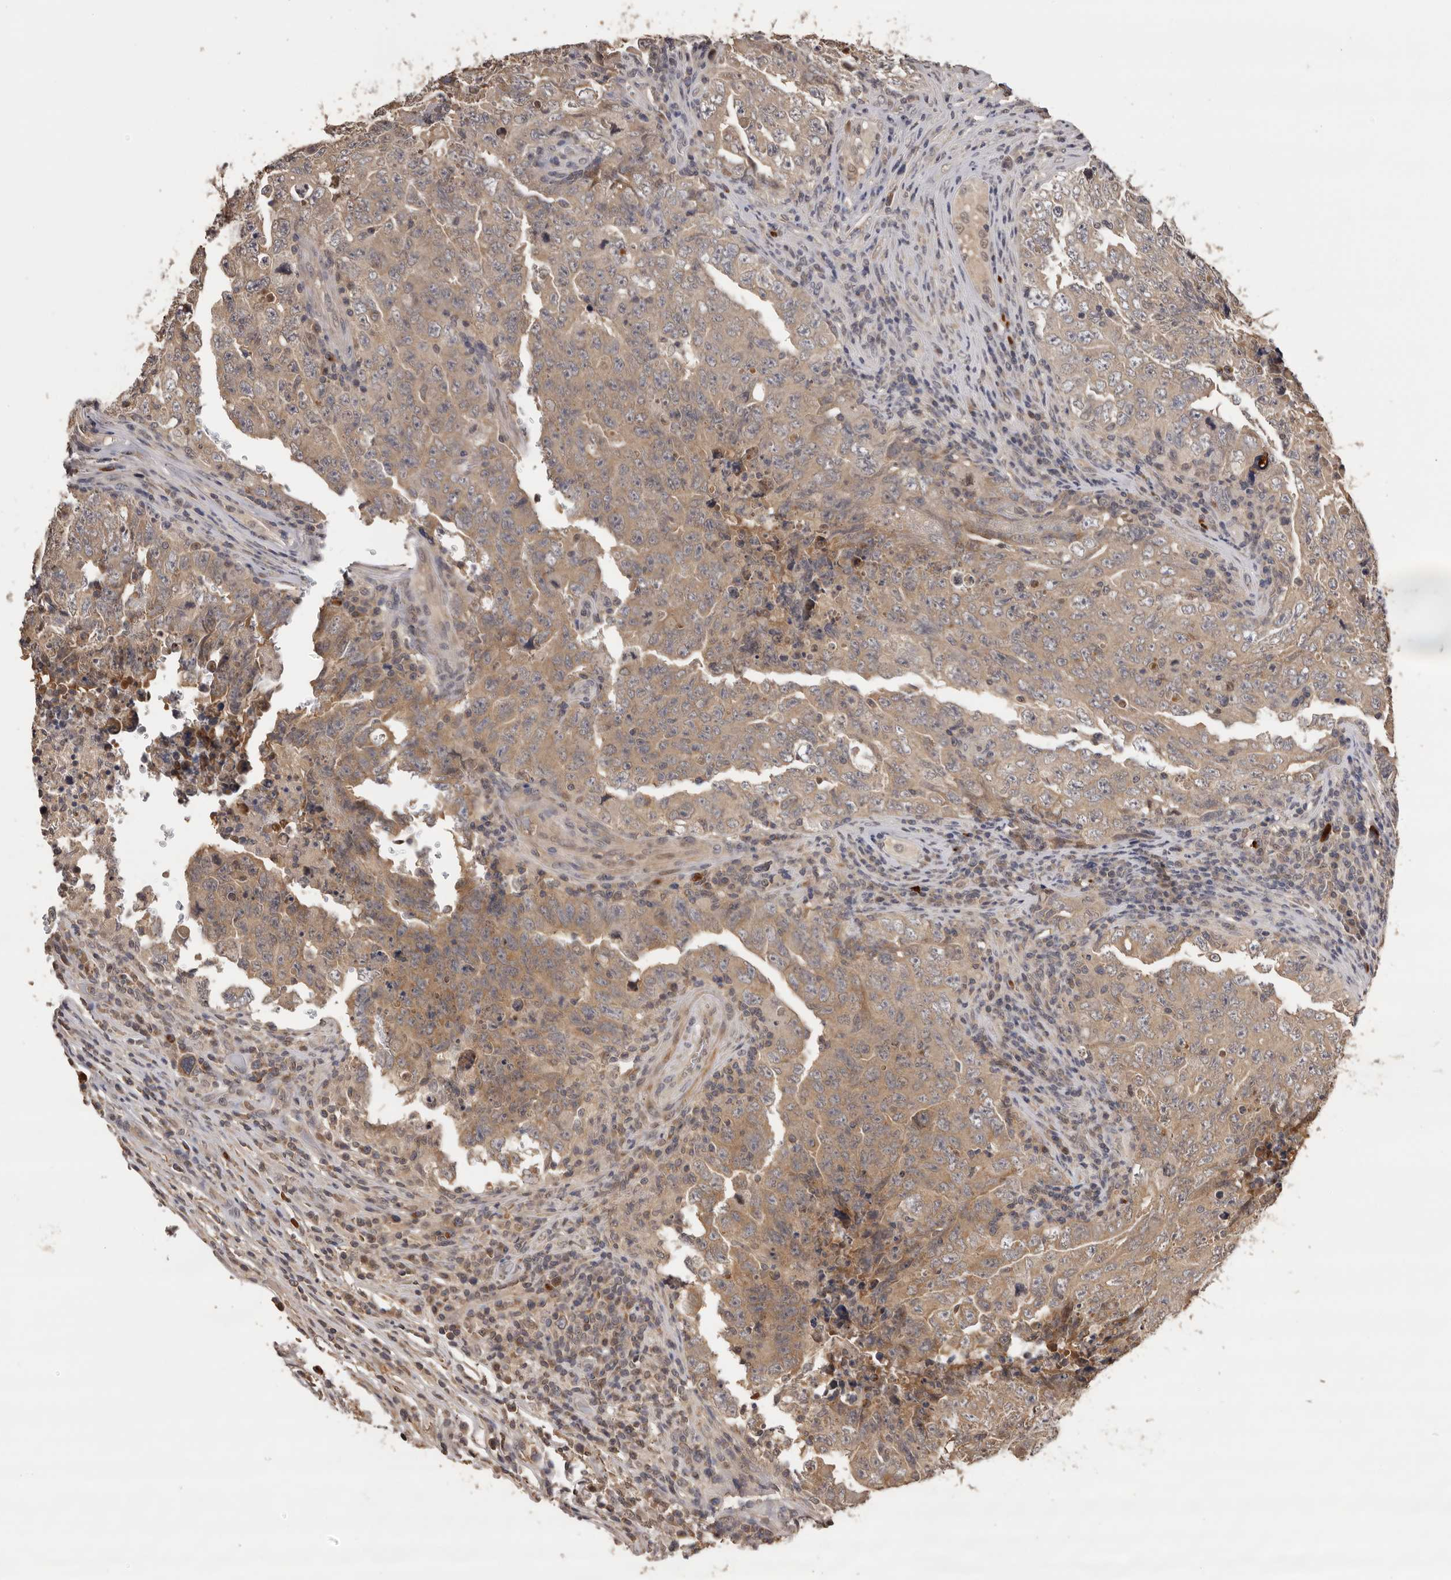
{"staining": {"intensity": "moderate", "quantity": "25%-75%", "location": "cytoplasmic/membranous"}, "tissue": "testis cancer", "cell_type": "Tumor cells", "image_type": "cancer", "snomed": [{"axis": "morphology", "description": "Carcinoma, Embryonal, NOS"}, {"axis": "topography", "description": "Testis"}], "caption": "Testis cancer stained with a brown dye demonstrates moderate cytoplasmic/membranous positive expression in about 25%-75% of tumor cells.", "gene": "KIF2B", "patient": {"sex": "male", "age": 26}}